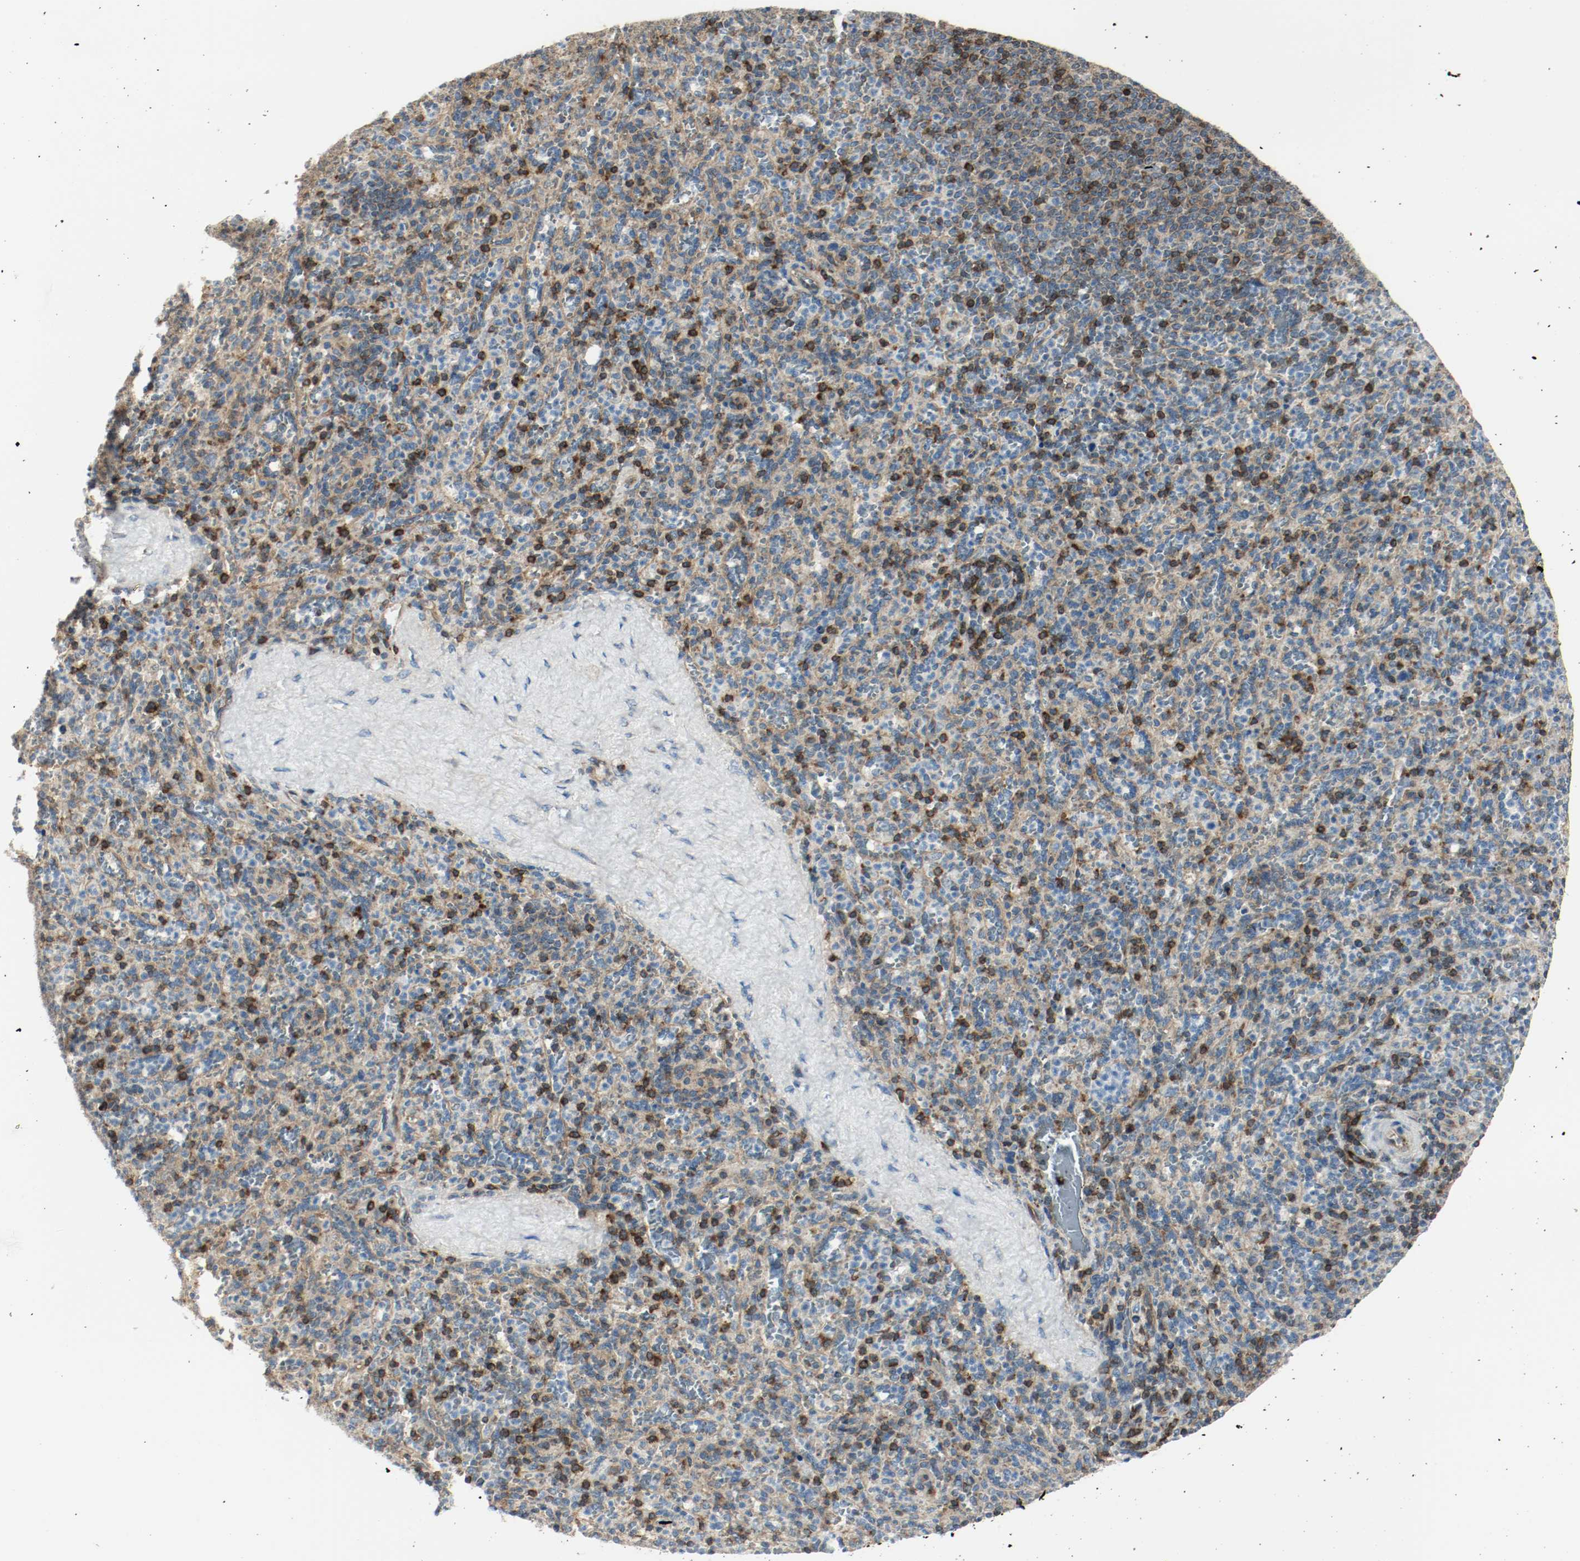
{"staining": {"intensity": "strong", "quantity": "25%-75%", "location": "cytoplasmic/membranous"}, "tissue": "spleen", "cell_type": "Cells in red pulp", "image_type": "normal", "snomed": [{"axis": "morphology", "description": "Normal tissue, NOS"}, {"axis": "topography", "description": "Spleen"}], "caption": "The photomicrograph exhibits staining of benign spleen, revealing strong cytoplasmic/membranous protein positivity (brown color) within cells in red pulp.", "gene": "PLCG1", "patient": {"sex": "male", "age": 36}}